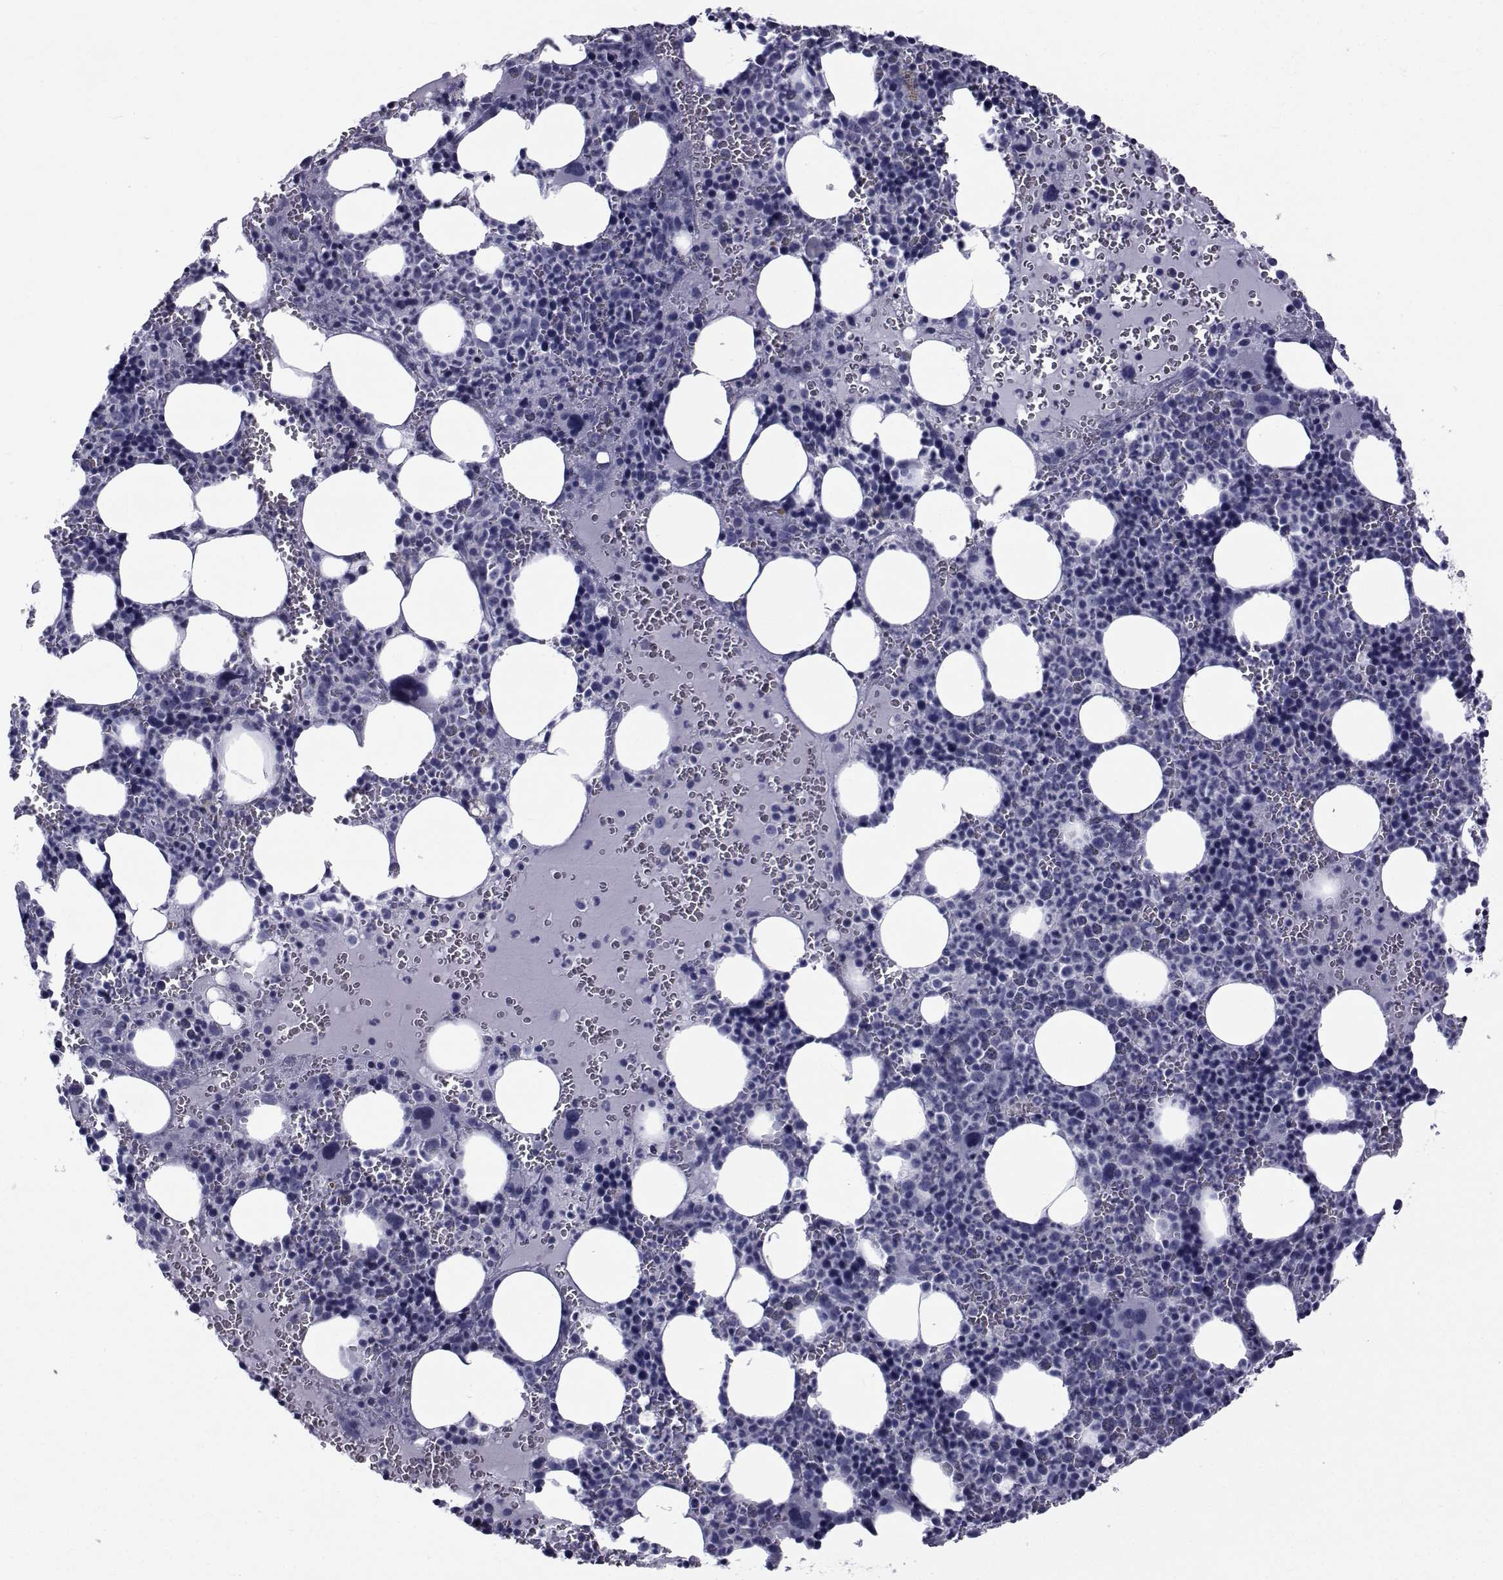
{"staining": {"intensity": "negative", "quantity": "none", "location": "none"}, "tissue": "bone marrow", "cell_type": "Hematopoietic cells", "image_type": "normal", "snomed": [{"axis": "morphology", "description": "Normal tissue, NOS"}, {"axis": "topography", "description": "Bone marrow"}], "caption": "Immunohistochemistry (IHC) image of benign bone marrow: human bone marrow stained with DAB (3,3'-diaminobenzidine) reveals no significant protein staining in hematopoietic cells. (Brightfield microscopy of DAB (3,3'-diaminobenzidine) IHC at high magnification).", "gene": "FDXR", "patient": {"sex": "male", "age": 63}}